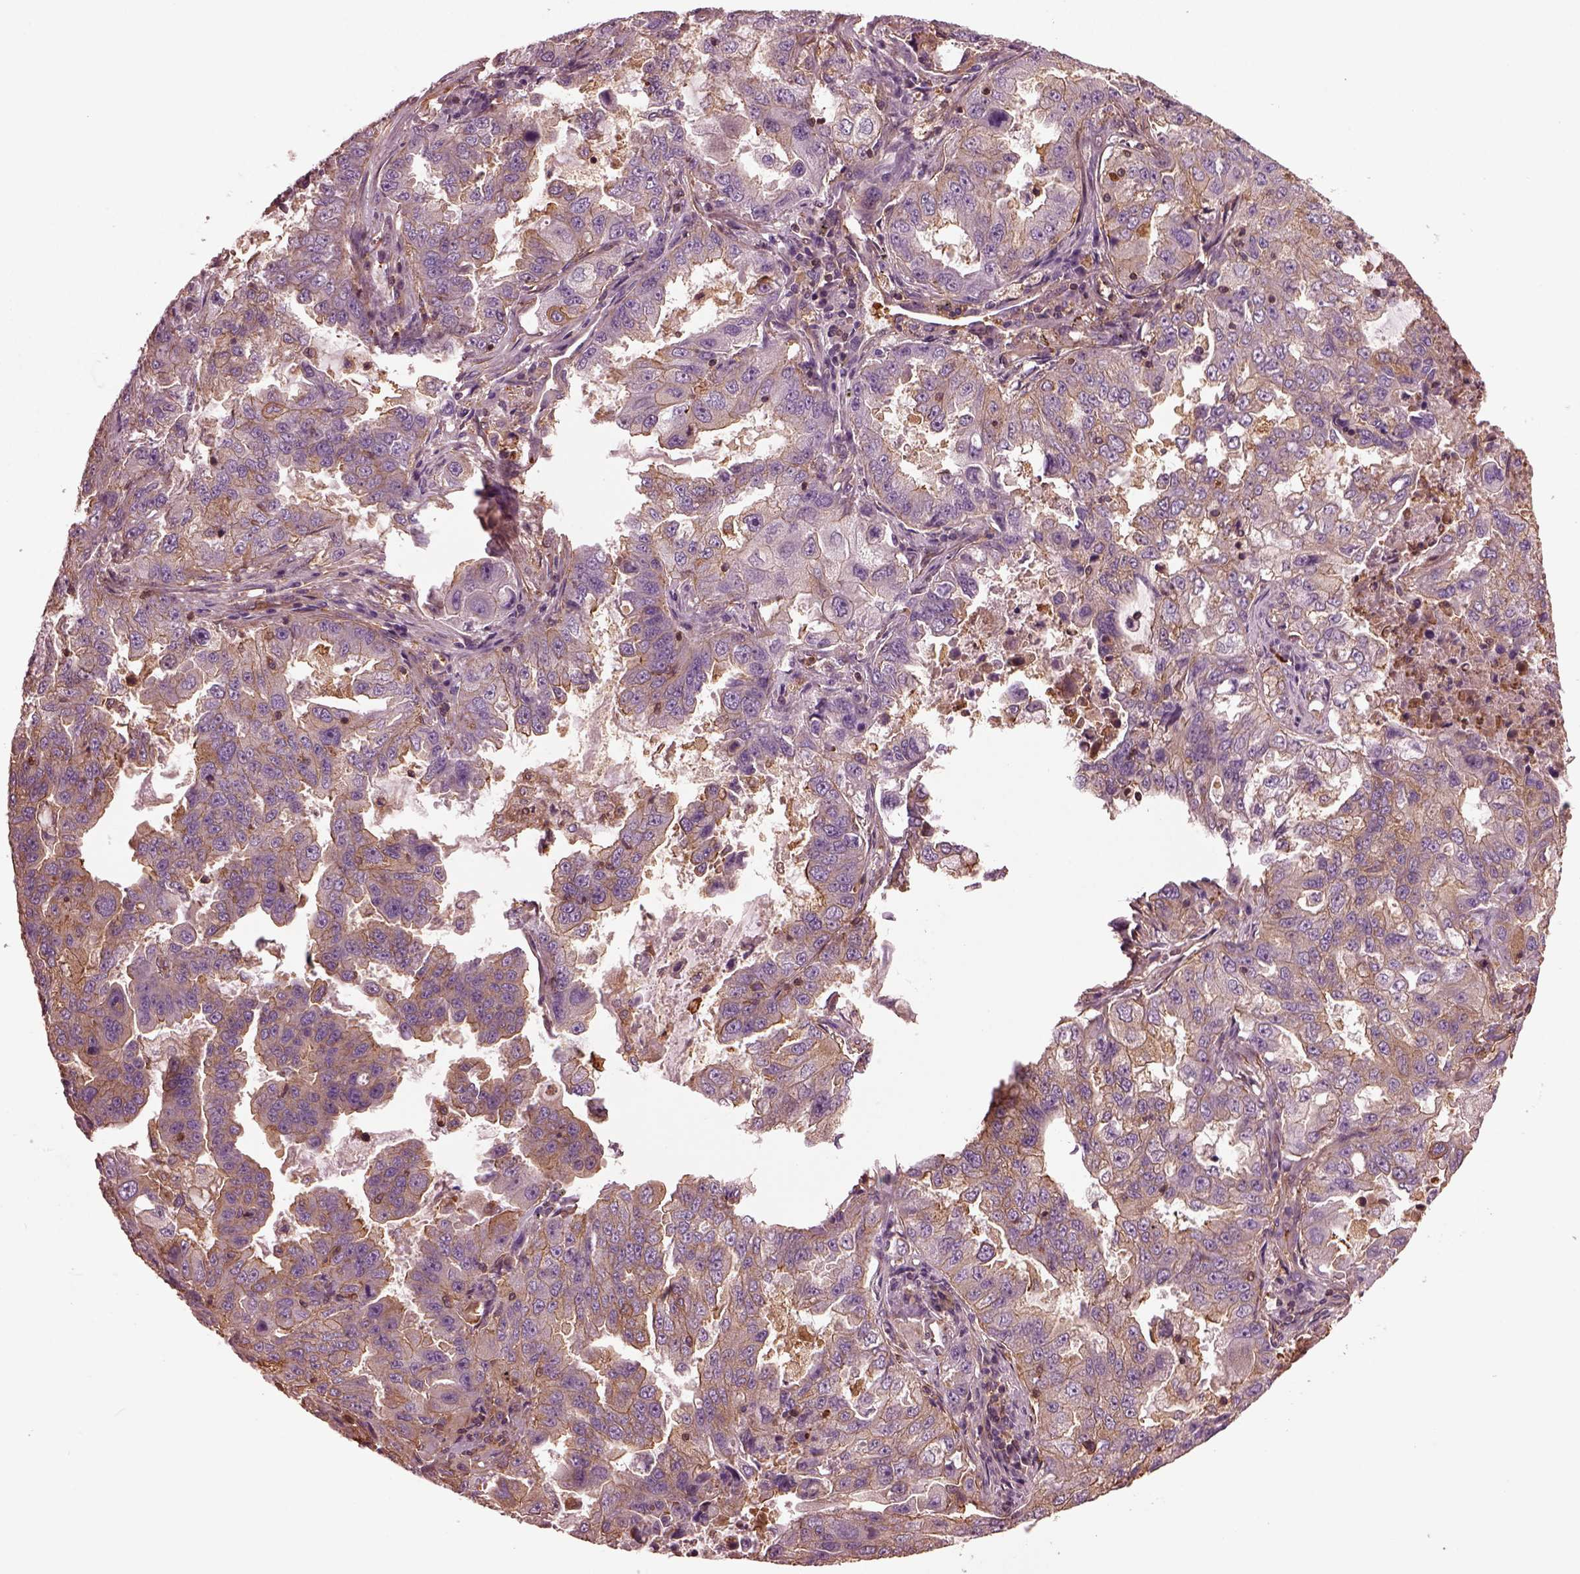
{"staining": {"intensity": "weak", "quantity": ">75%", "location": "cytoplasmic/membranous"}, "tissue": "lung cancer", "cell_type": "Tumor cells", "image_type": "cancer", "snomed": [{"axis": "morphology", "description": "Adenocarcinoma, NOS"}, {"axis": "topography", "description": "Lung"}], "caption": "Weak cytoplasmic/membranous positivity for a protein is appreciated in approximately >75% of tumor cells of adenocarcinoma (lung) using IHC.", "gene": "MYL6", "patient": {"sex": "female", "age": 61}}